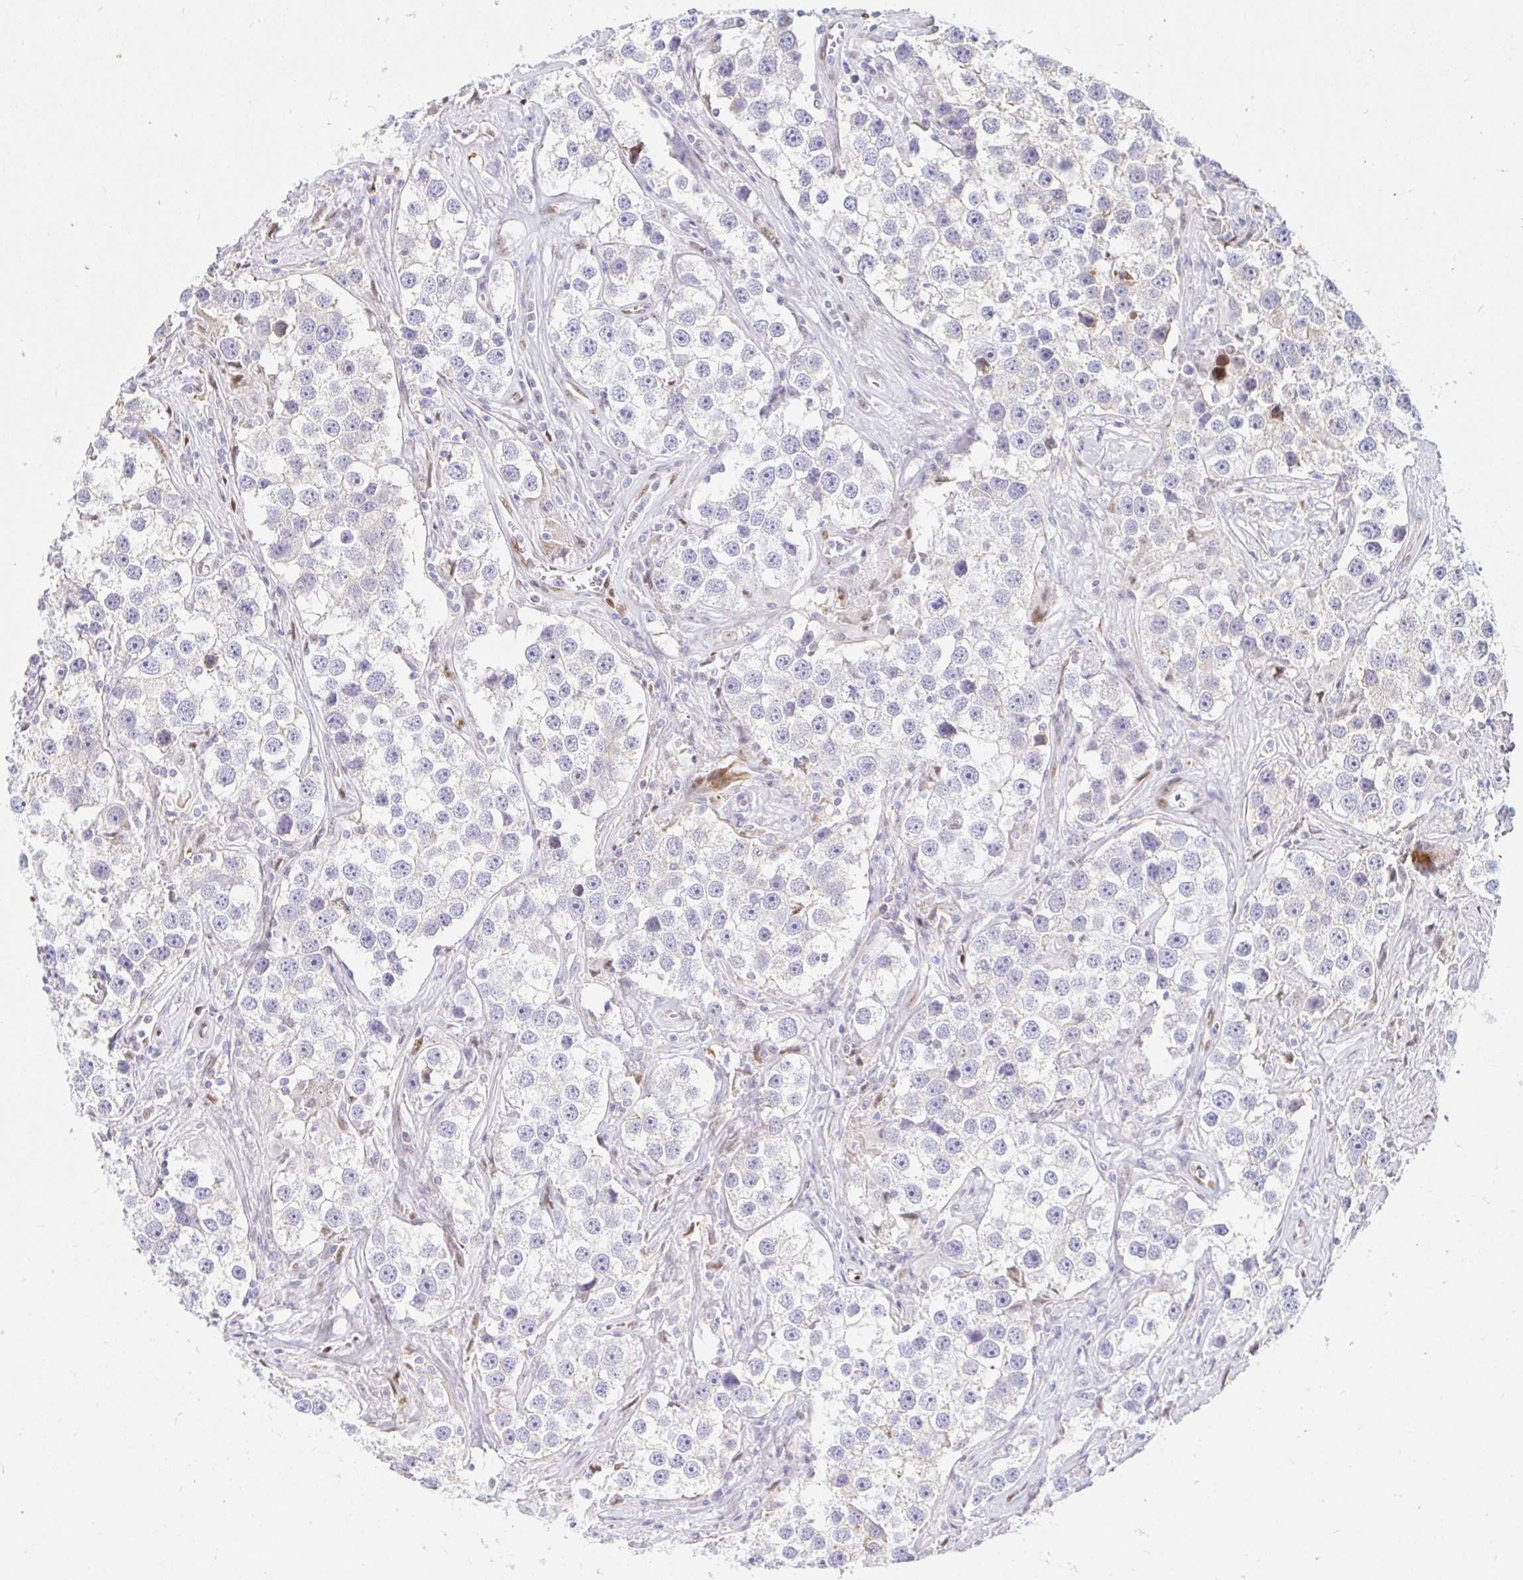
{"staining": {"intensity": "negative", "quantity": "none", "location": "none"}, "tissue": "testis cancer", "cell_type": "Tumor cells", "image_type": "cancer", "snomed": [{"axis": "morphology", "description": "Seminoma, NOS"}, {"axis": "topography", "description": "Testis"}], "caption": "Seminoma (testis) was stained to show a protein in brown. There is no significant expression in tumor cells.", "gene": "HINFP", "patient": {"sex": "male", "age": 49}}